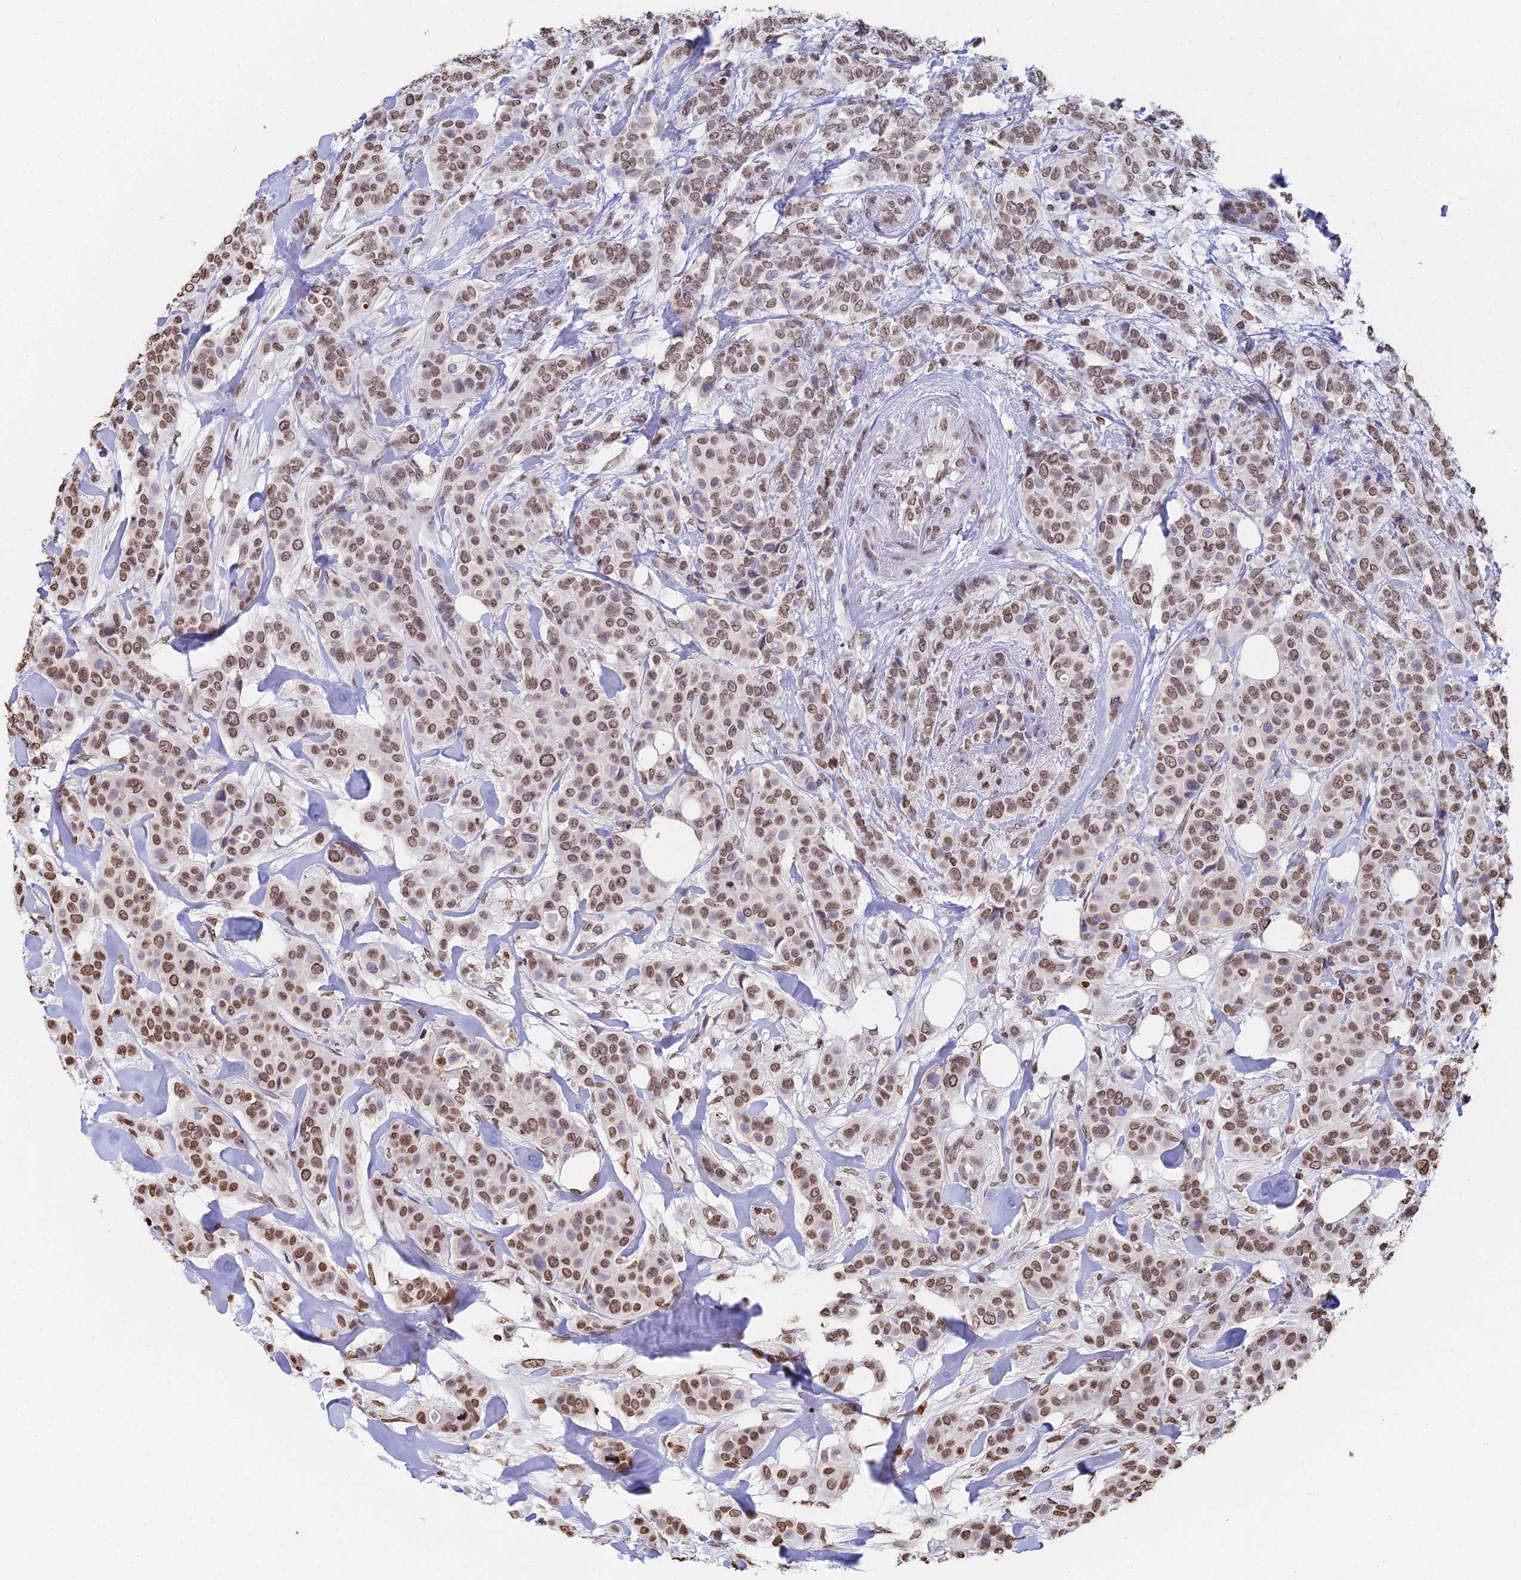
{"staining": {"intensity": "moderate", "quantity": ">75%", "location": "nuclear"}, "tissue": "breast cancer", "cell_type": "Tumor cells", "image_type": "cancer", "snomed": [{"axis": "morphology", "description": "Lobular carcinoma"}, {"axis": "topography", "description": "Breast"}], "caption": "This is an image of IHC staining of breast lobular carcinoma, which shows moderate staining in the nuclear of tumor cells.", "gene": "GBP3", "patient": {"sex": "female", "age": 51}}